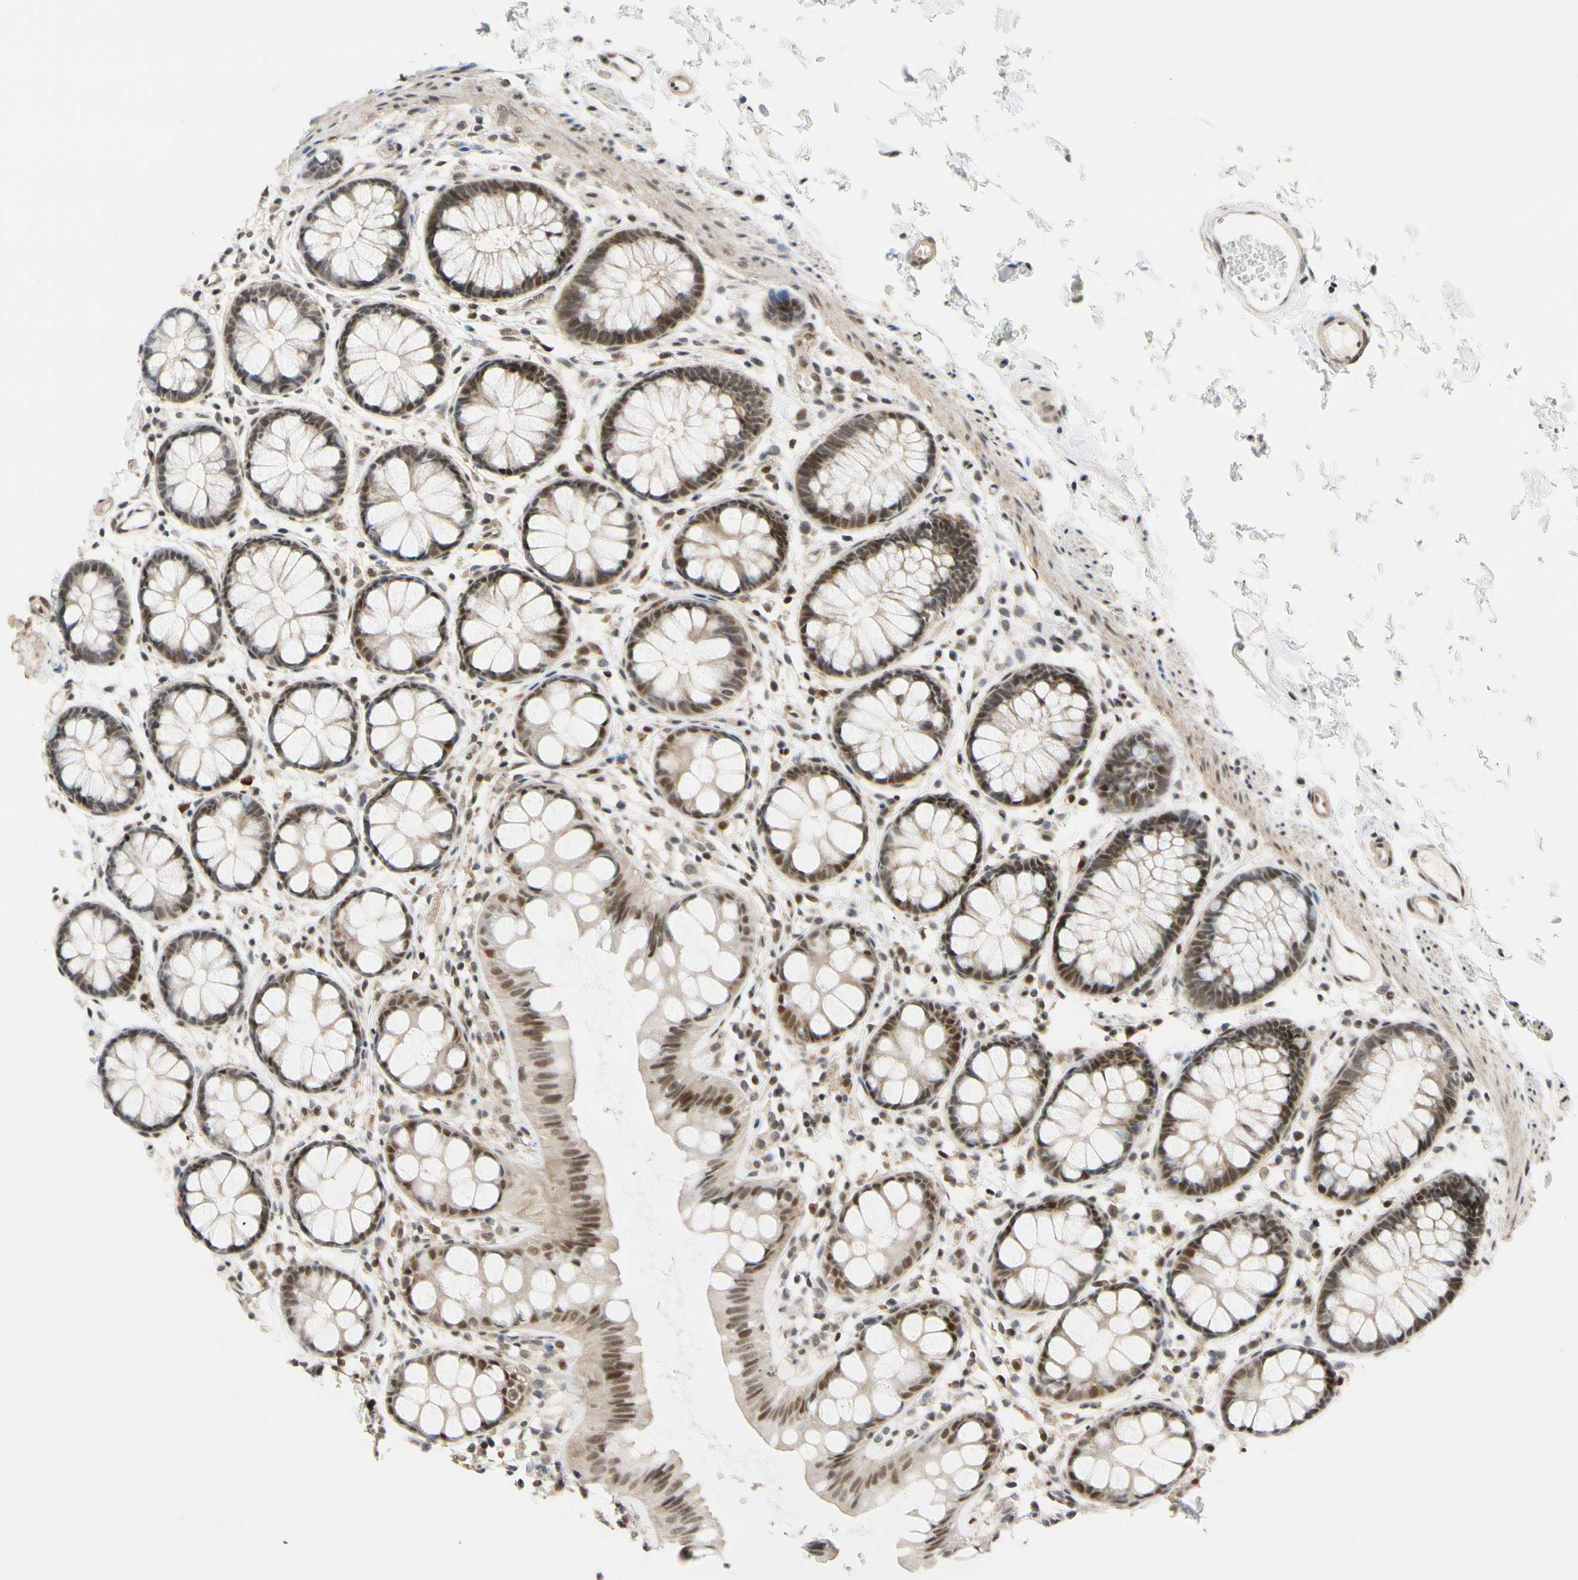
{"staining": {"intensity": "moderate", "quantity": ">75%", "location": "cytoplasmic/membranous,nuclear"}, "tissue": "rectum", "cell_type": "Glandular cells", "image_type": "normal", "snomed": [{"axis": "morphology", "description": "Normal tissue, NOS"}, {"axis": "topography", "description": "Rectum"}], "caption": "Moderate cytoplasmic/membranous,nuclear protein staining is identified in about >75% of glandular cells in rectum. Nuclei are stained in blue.", "gene": "TAF4", "patient": {"sex": "female", "age": 66}}